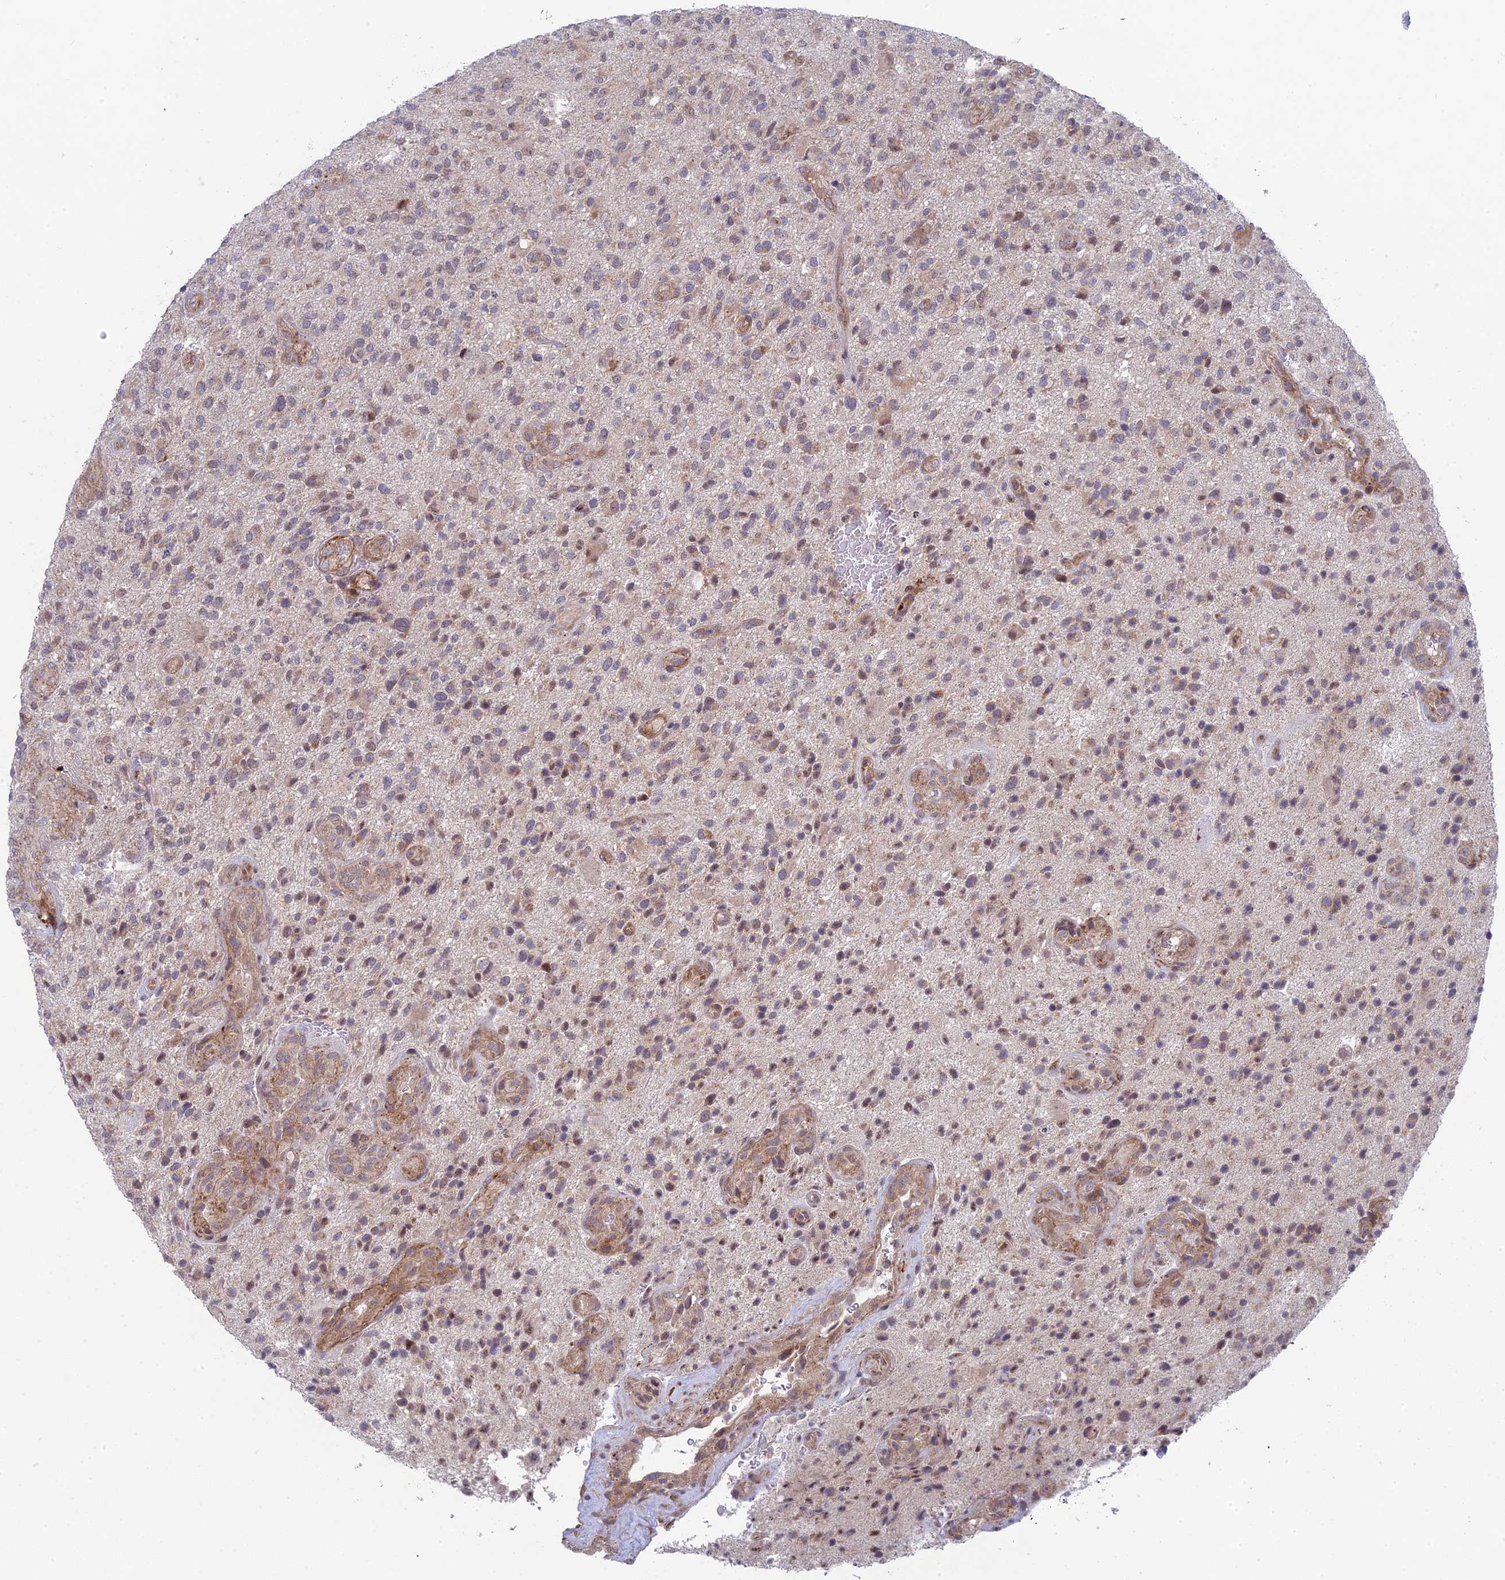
{"staining": {"intensity": "weak", "quantity": "25%-75%", "location": "cytoplasmic/membranous"}, "tissue": "glioma", "cell_type": "Tumor cells", "image_type": "cancer", "snomed": [{"axis": "morphology", "description": "Glioma, malignant, High grade"}, {"axis": "topography", "description": "Brain"}], "caption": "Protein staining of glioma tissue exhibits weak cytoplasmic/membranous positivity in about 25%-75% of tumor cells.", "gene": "INCA1", "patient": {"sex": "male", "age": 47}}